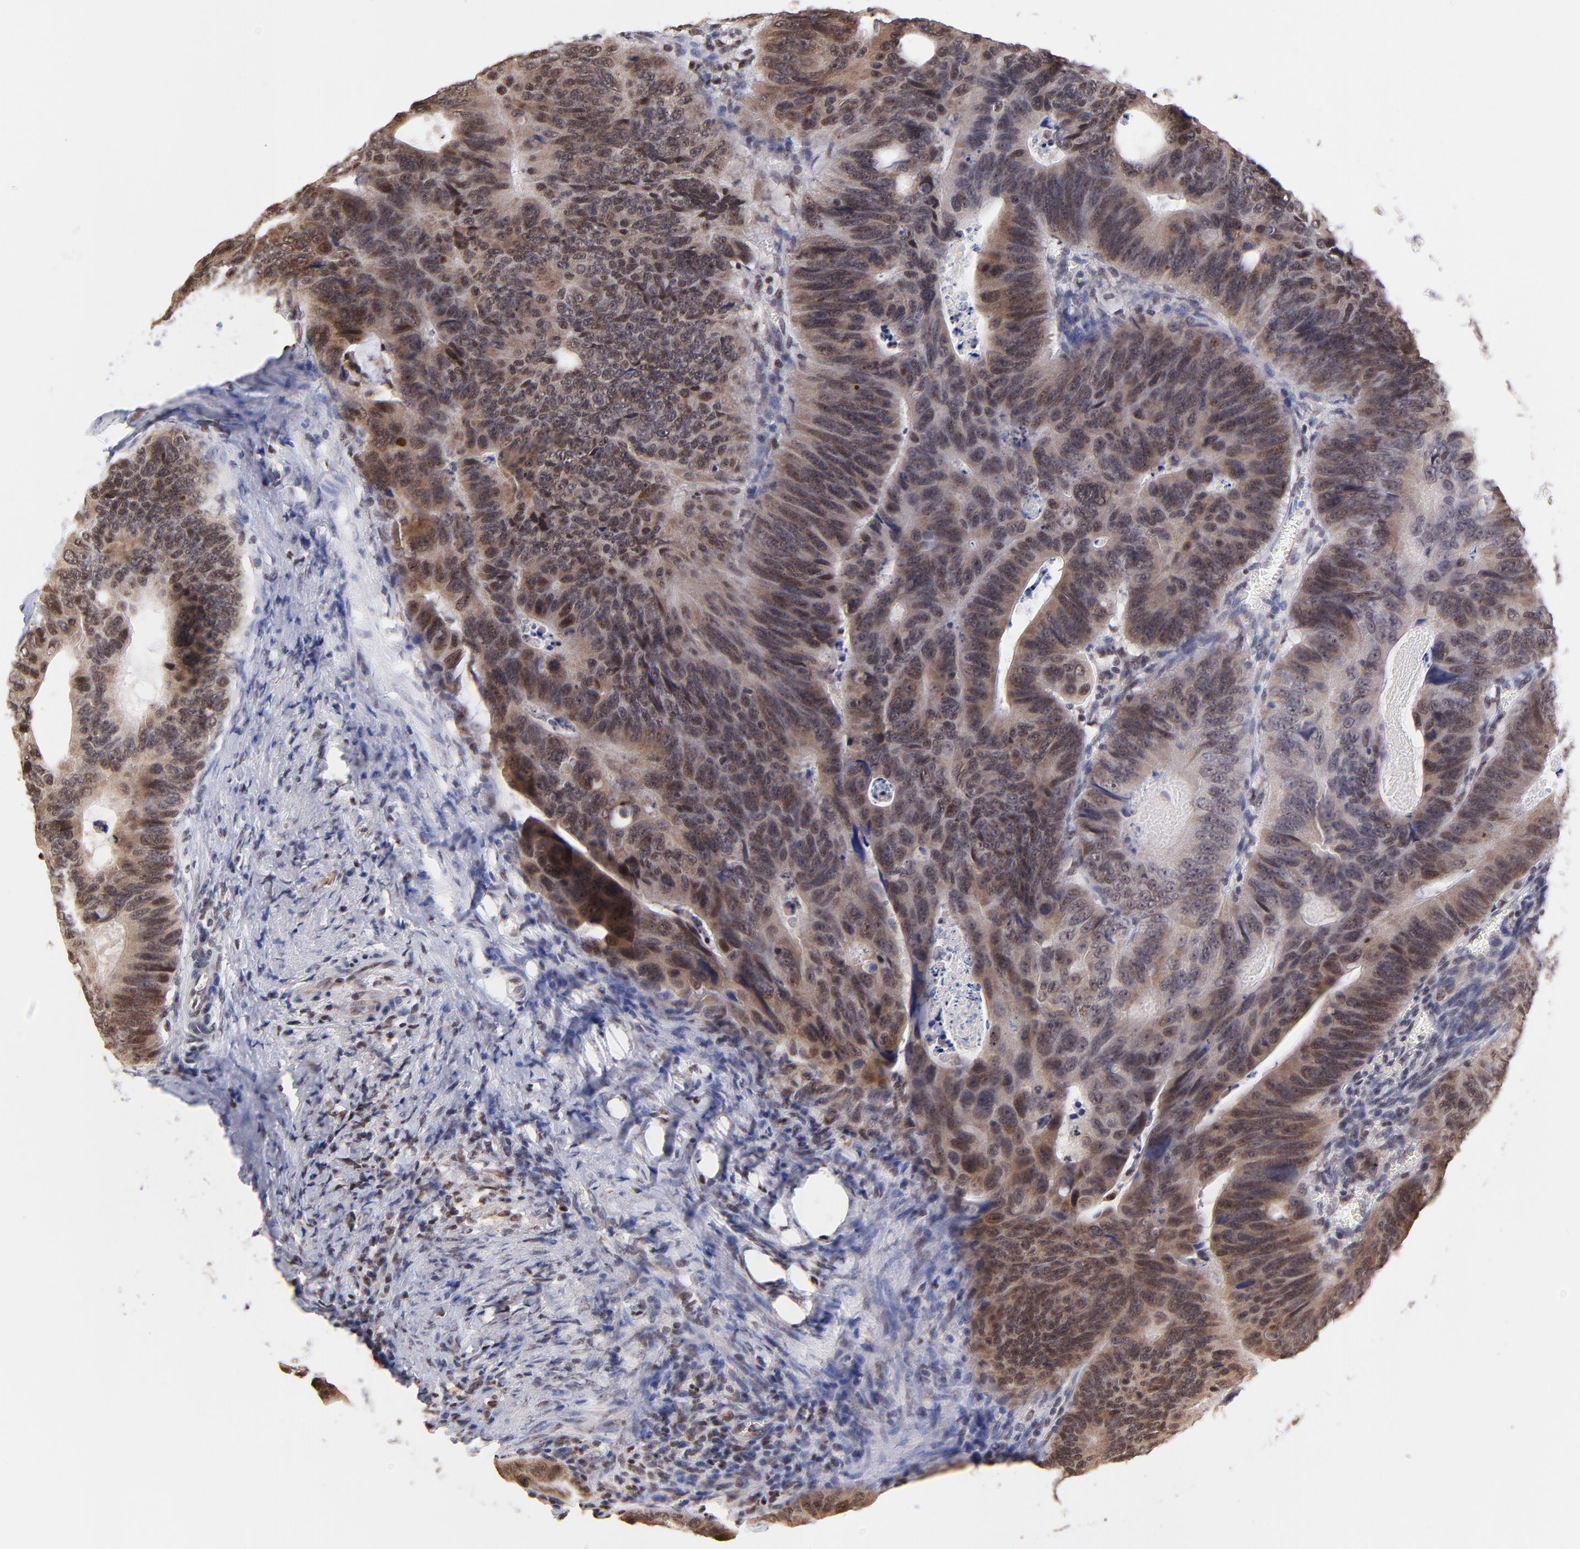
{"staining": {"intensity": "weak", "quantity": ">75%", "location": "cytoplasmic/membranous,nuclear"}, "tissue": "colorectal cancer", "cell_type": "Tumor cells", "image_type": "cancer", "snomed": [{"axis": "morphology", "description": "Adenocarcinoma, NOS"}, {"axis": "topography", "description": "Colon"}], "caption": "Colorectal cancer stained with DAB immunohistochemistry (IHC) reveals low levels of weak cytoplasmic/membranous and nuclear positivity in approximately >75% of tumor cells. Nuclei are stained in blue.", "gene": "ZNF670", "patient": {"sex": "female", "age": 55}}